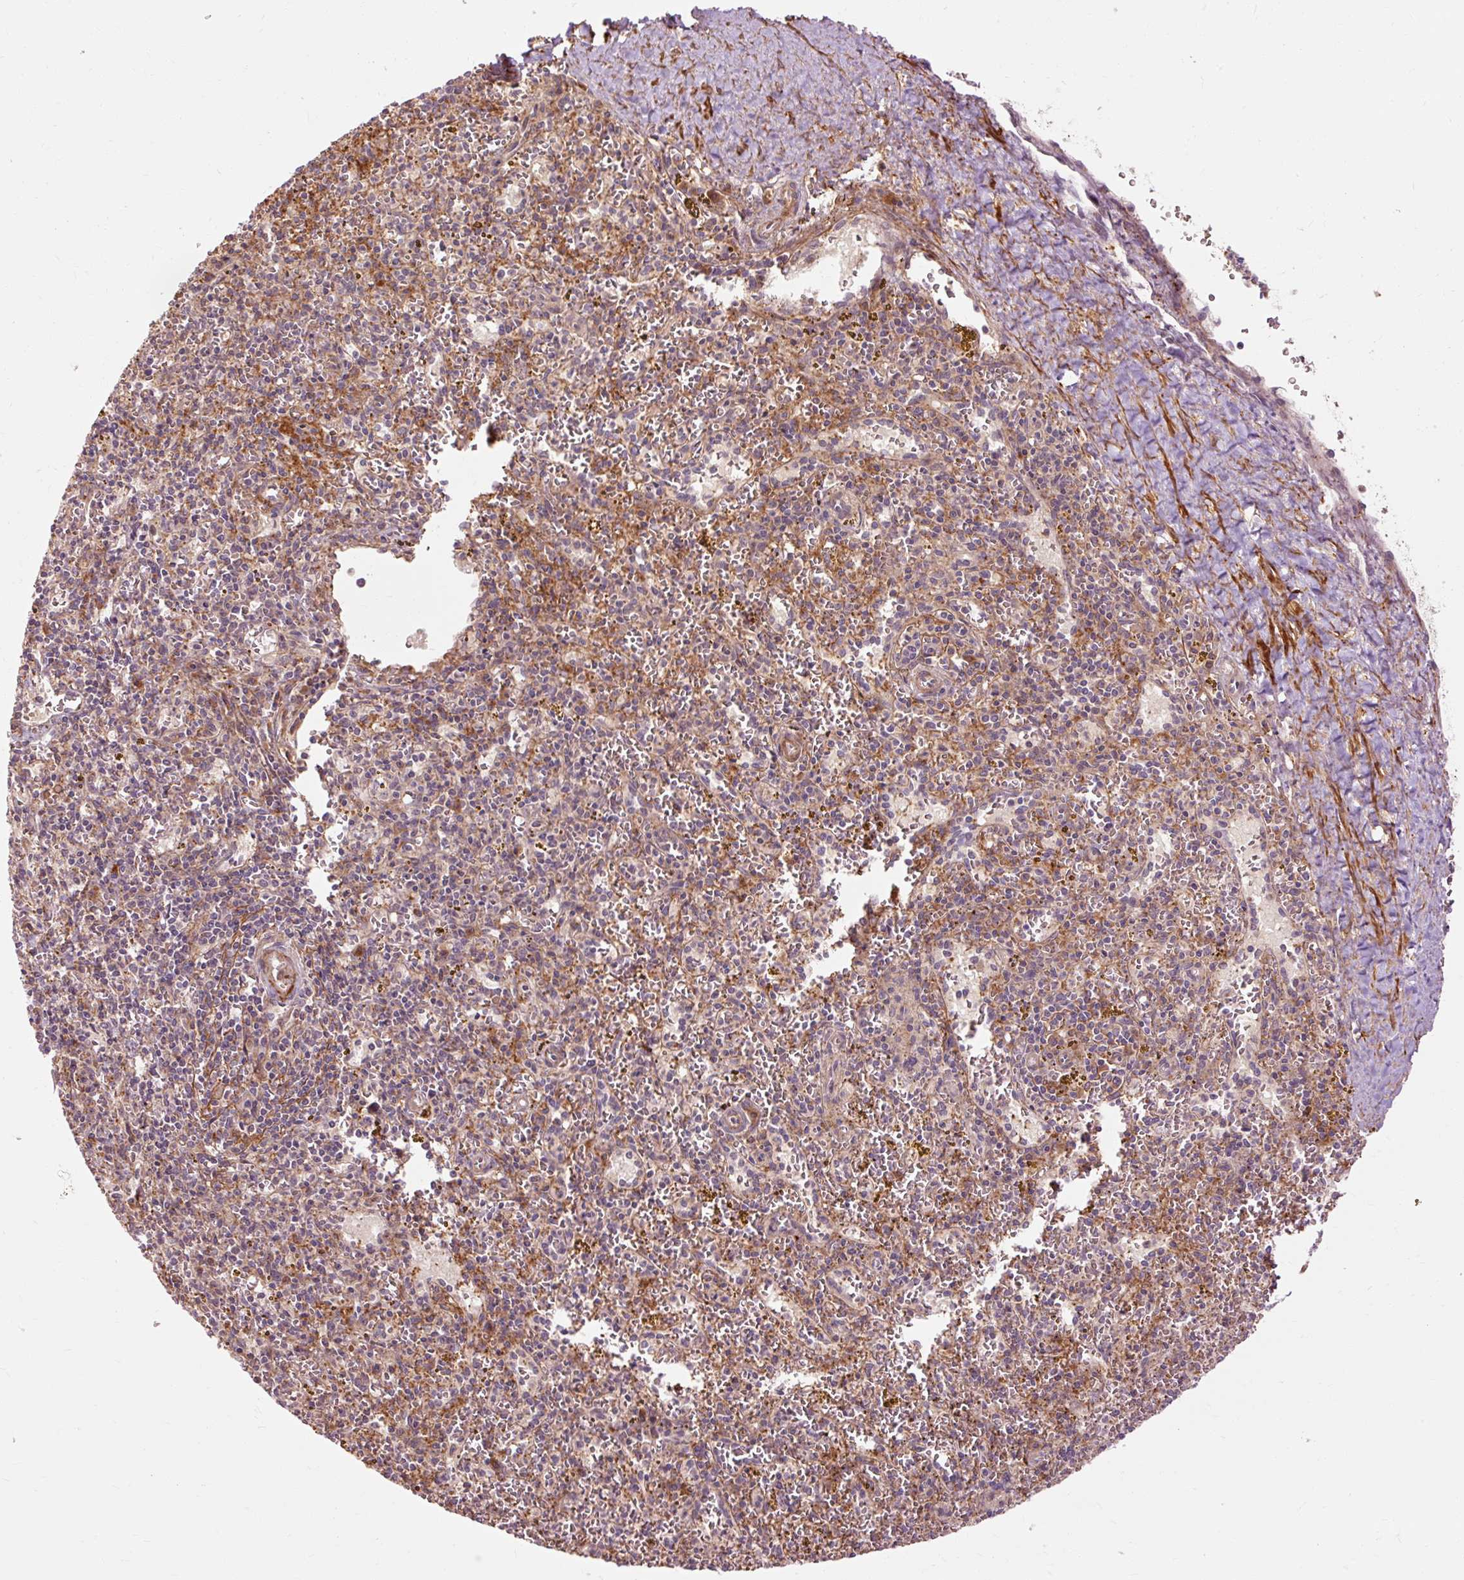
{"staining": {"intensity": "negative", "quantity": "none", "location": "none"}, "tissue": "spleen", "cell_type": "Cells in red pulp", "image_type": "normal", "snomed": [{"axis": "morphology", "description": "Normal tissue, NOS"}, {"axis": "topography", "description": "Spleen"}], "caption": "An image of human spleen is negative for staining in cells in red pulp. (Stains: DAB (3,3'-diaminobenzidine) immunohistochemistry (IHC) with hematoxylin counter stain, Microscopy: brightfield microscopy at high magnification).", "gene": "RIPOR3", "patient": {"sex": "male", "age": 57}}